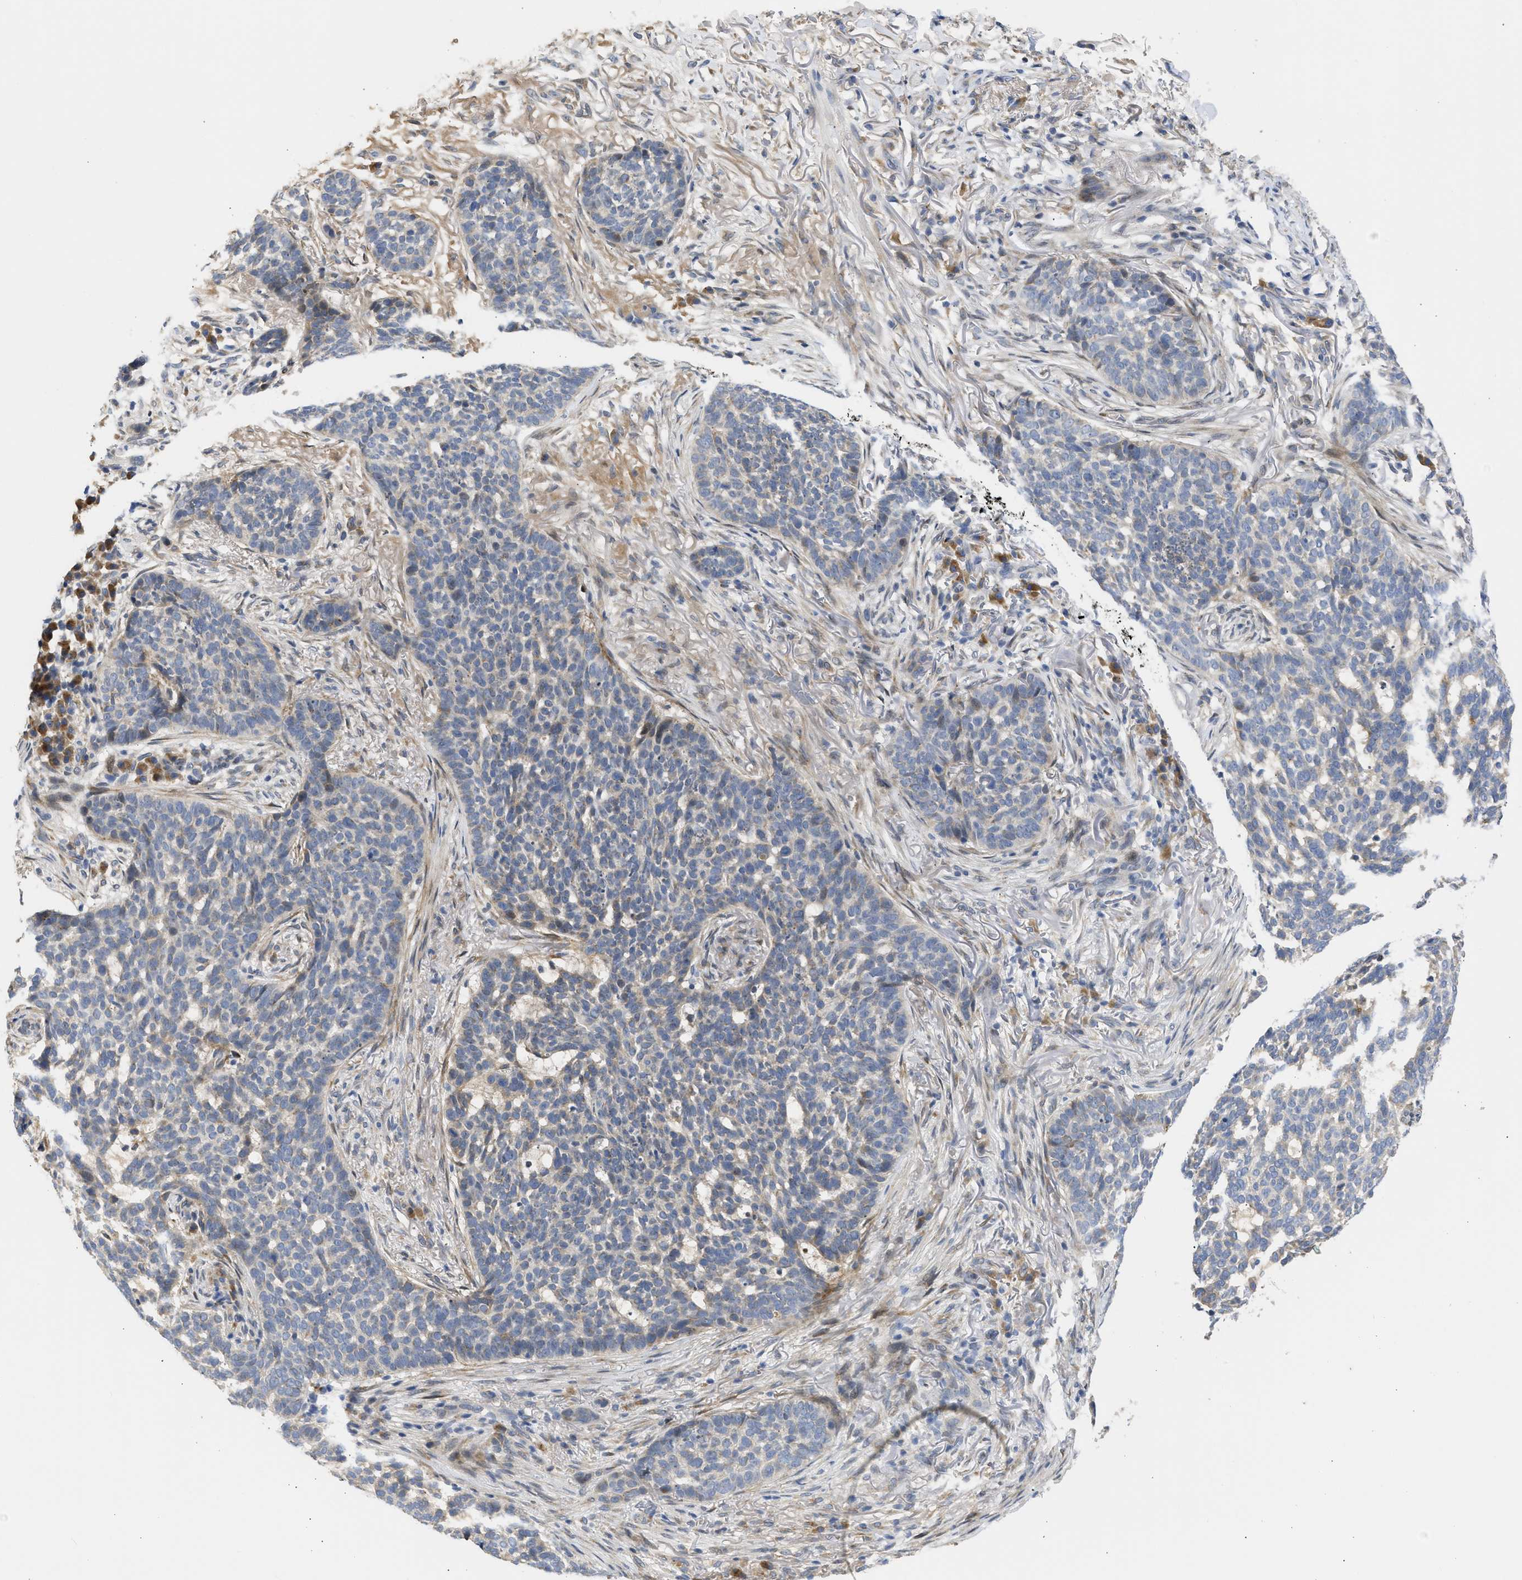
{"staining": {"intensity": "weak", "quantity": "<25%", "location": "cytoplasmic/membranous"}, "tissue": "skin cancer", "cell_type": "Tumor cells", "image_type": "cancer", "snomed": [{"axis": "morphology", "description": "Basal cell carcinoma"}, {"axis": "topography", "description": "Skin"}], "caption": "Tumor cells show no significant protein positivity in skin cancer (basal cell carcinoma).", "gene": "TMED1", "patient": {"sex": "male", "age": 85}}